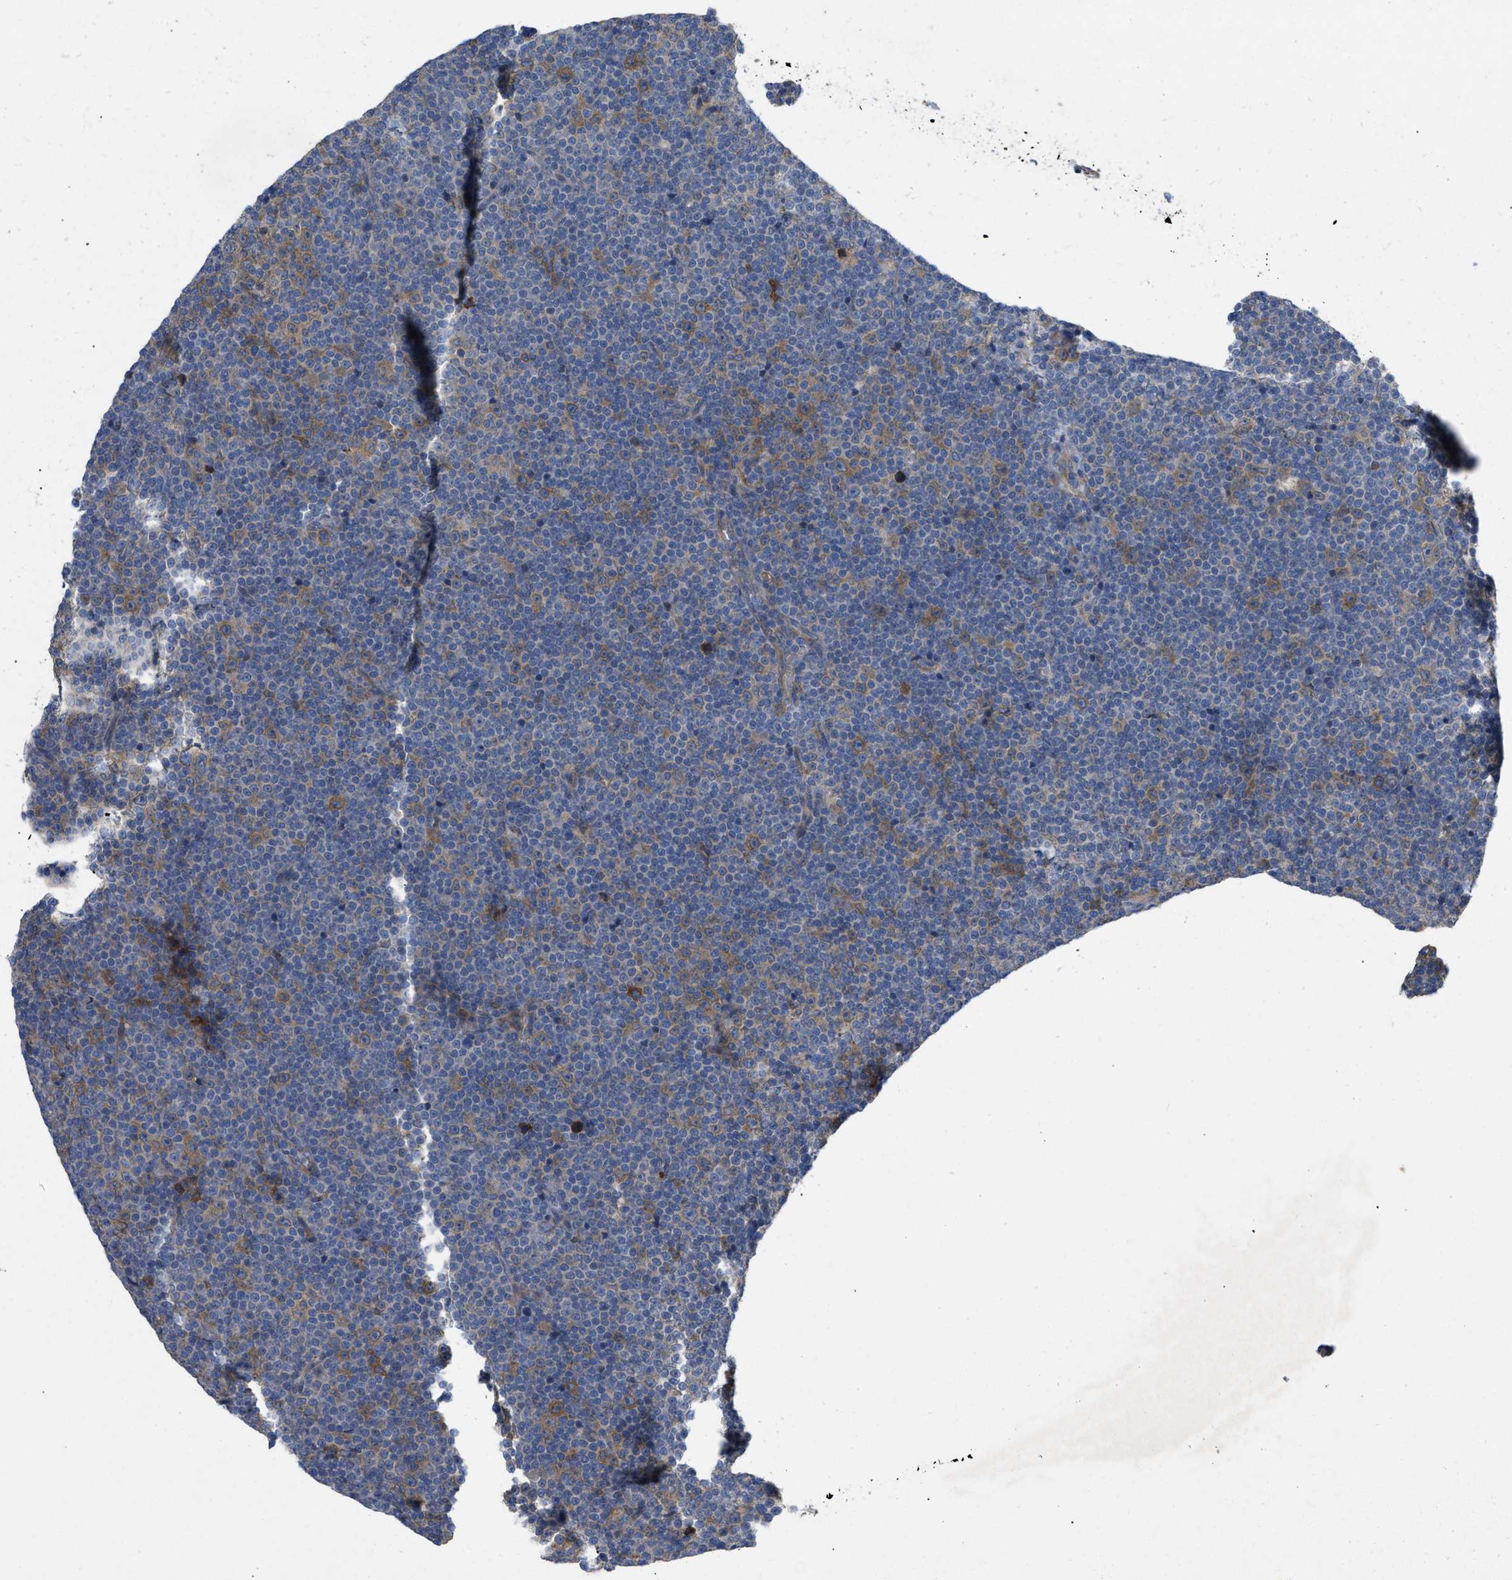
{"staining": {"intensity": "moderate", "quantity": "<25%", "location": "cytoplasmic/membranous"}, "tissue": "lymphoma", "cell_type": "Tumor cells", "image_type": "cancer", "snomed": [{"axis": "morphology", "description": "Malignant lymphoma, non-Hodgkin's type, Low grade"}, {"axis": "topography", "description": "Lymph node"}], "caption": "Moderate cytoplasmic/membranous protein staining is present in about <25% of tumor cells in malignant lymphoma, non-Hodgkin's type (low-grade). Immunohistochemistry (ihc) stains the protein of interest in brown and the nuclei are stained blue.", "gene": "TMEM131", "patient": {"sex": "female", "age": 67}}